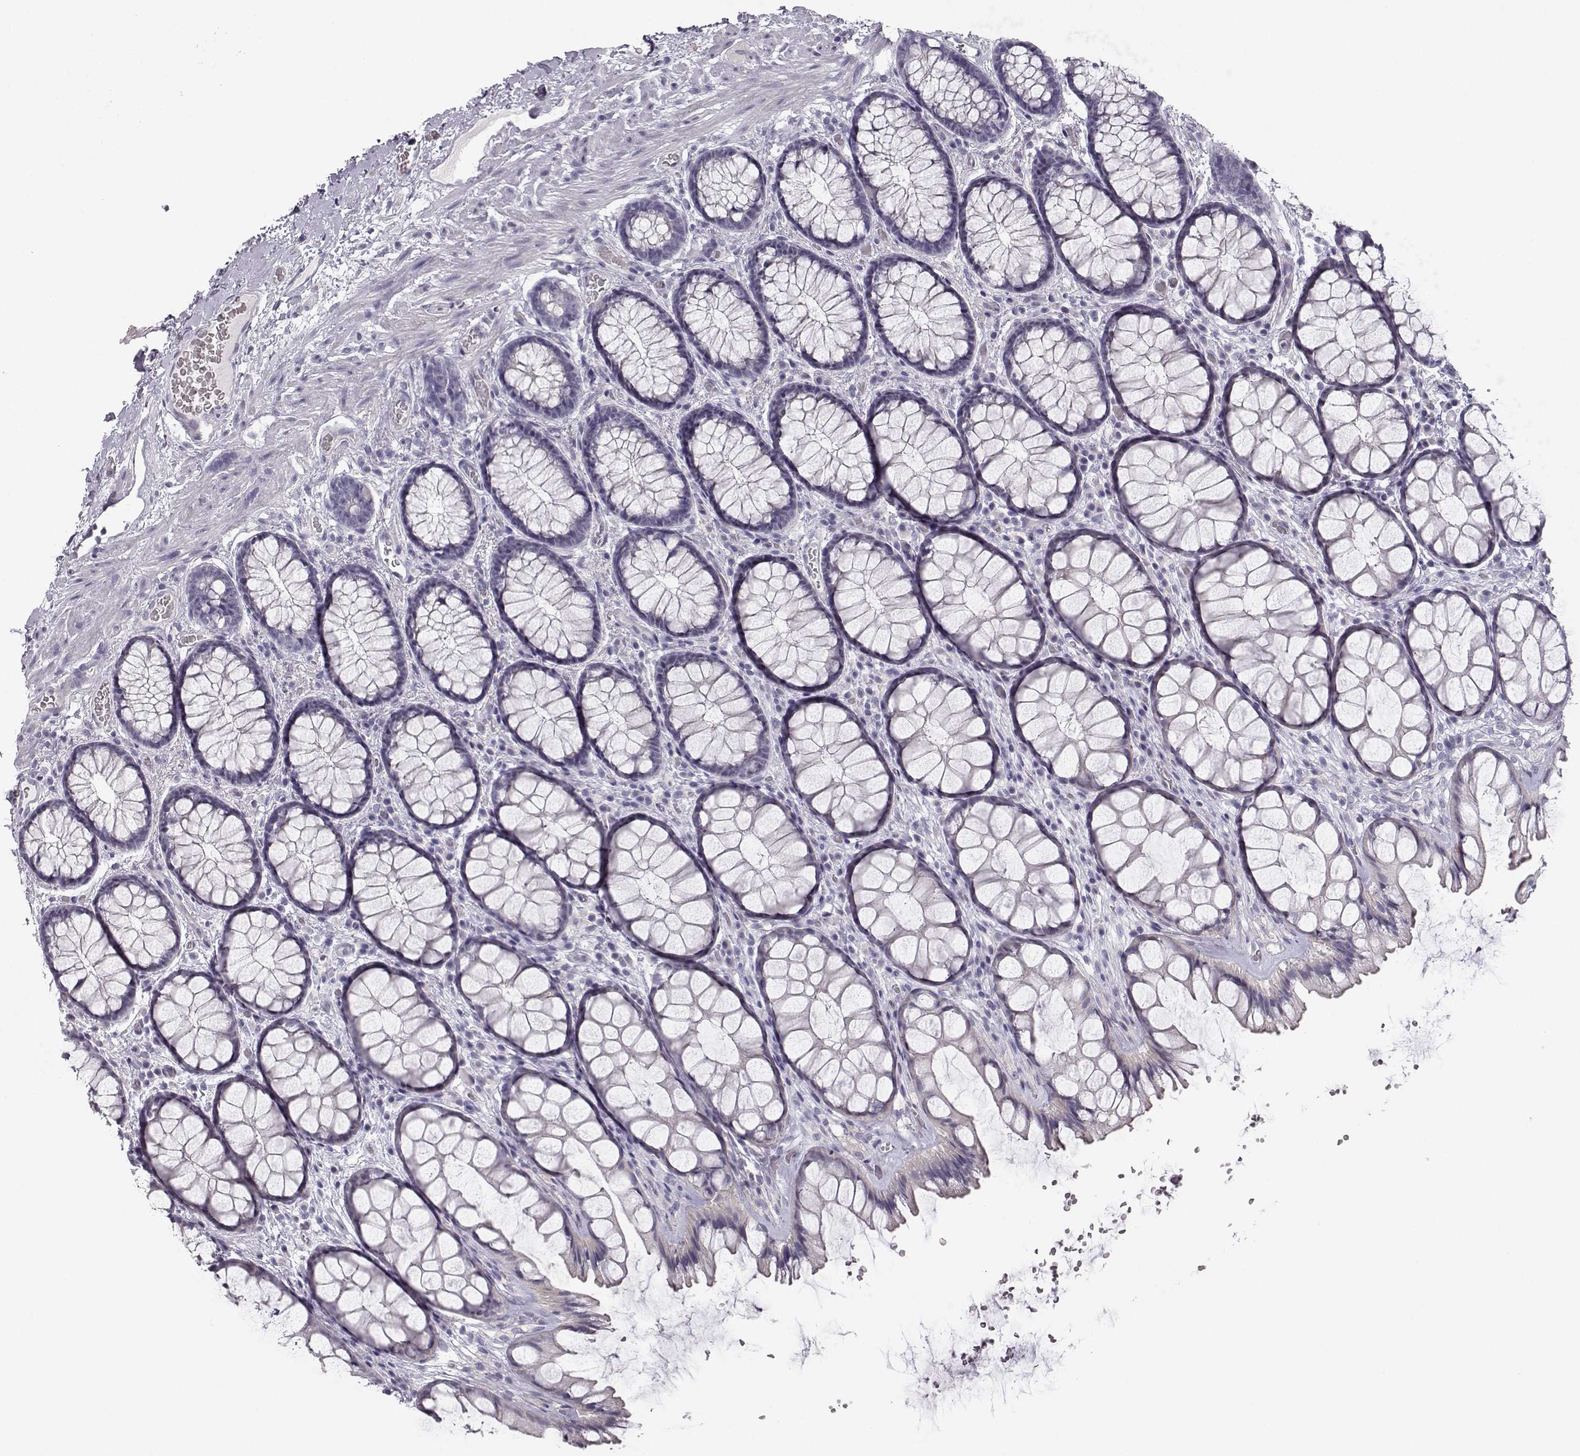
{"staining": {"intensity": "negative", "quantity": "none", "location": "none"}, "tissue": "rectum", "cell_type": "Glandular cells", "image_type": "normal", "snomed": [{"axis": "morphology", "description": "Normal tissue, NOS"}, {"axis": "topography", "description": "Rectum"}], "caption": "The image exhibits no staining of glandular cells in benign rectum.", "gene": "MYCBPAP", "patient": {"sex": "female", "age": 62}}